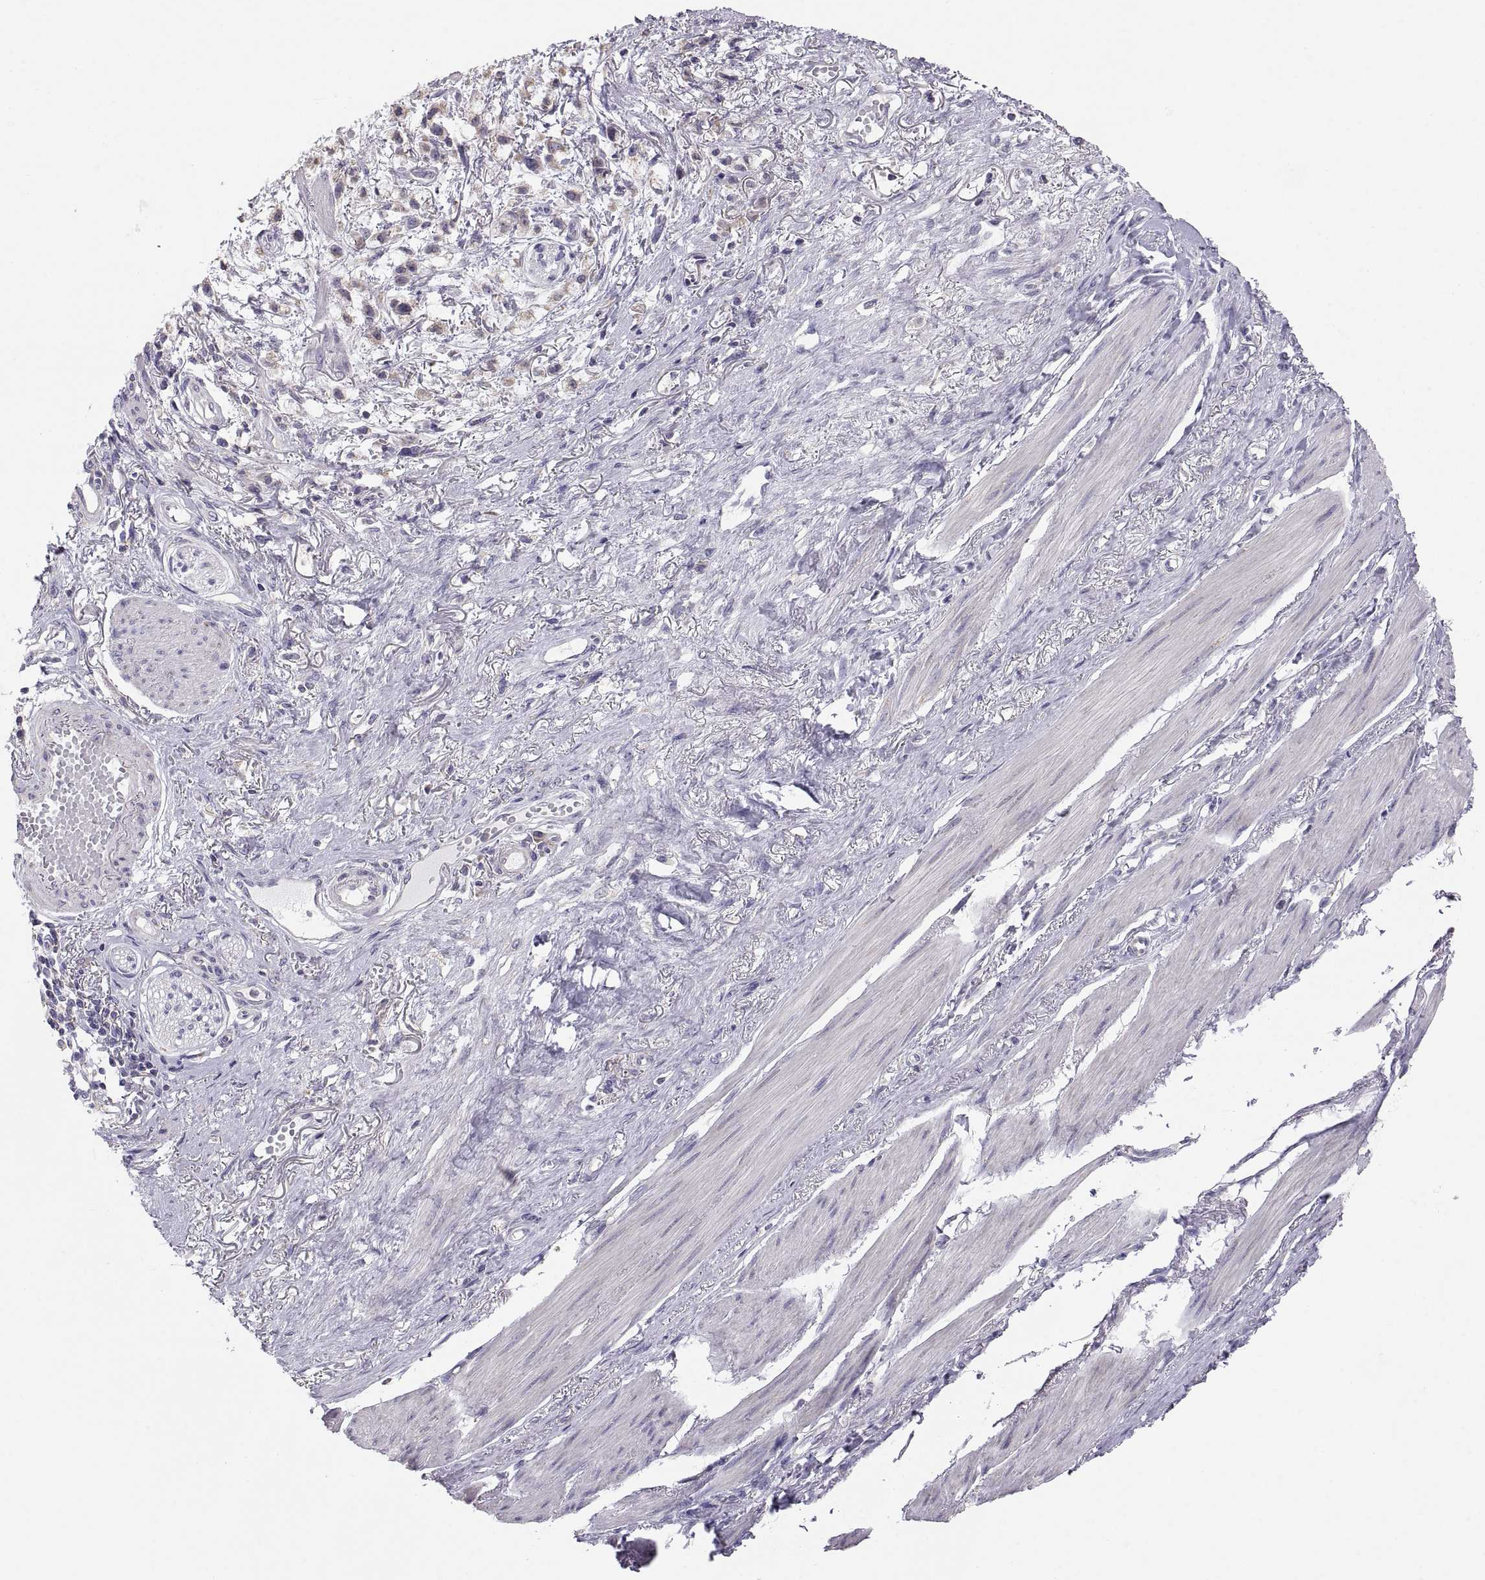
{"staining": {"intensity": "weak", "quantity": "<25%", "location": "cytoplasmic/membranous"}, "tissue": "stomach cancer", "cell_type": "Tumor cells", "image_type": "cancer", "snomed": [{"axis": "morphology", "description": "Adenocarcinoma, NOS"}, {"axis": "topography", "description": "Stomach"}], "caption": "Photomicrograph shows no significant protein positivity in tumor cells of stomach adenocarcinoma.", "gene": "TNNC1", "patient": {"sex": "female", "age": 81}}